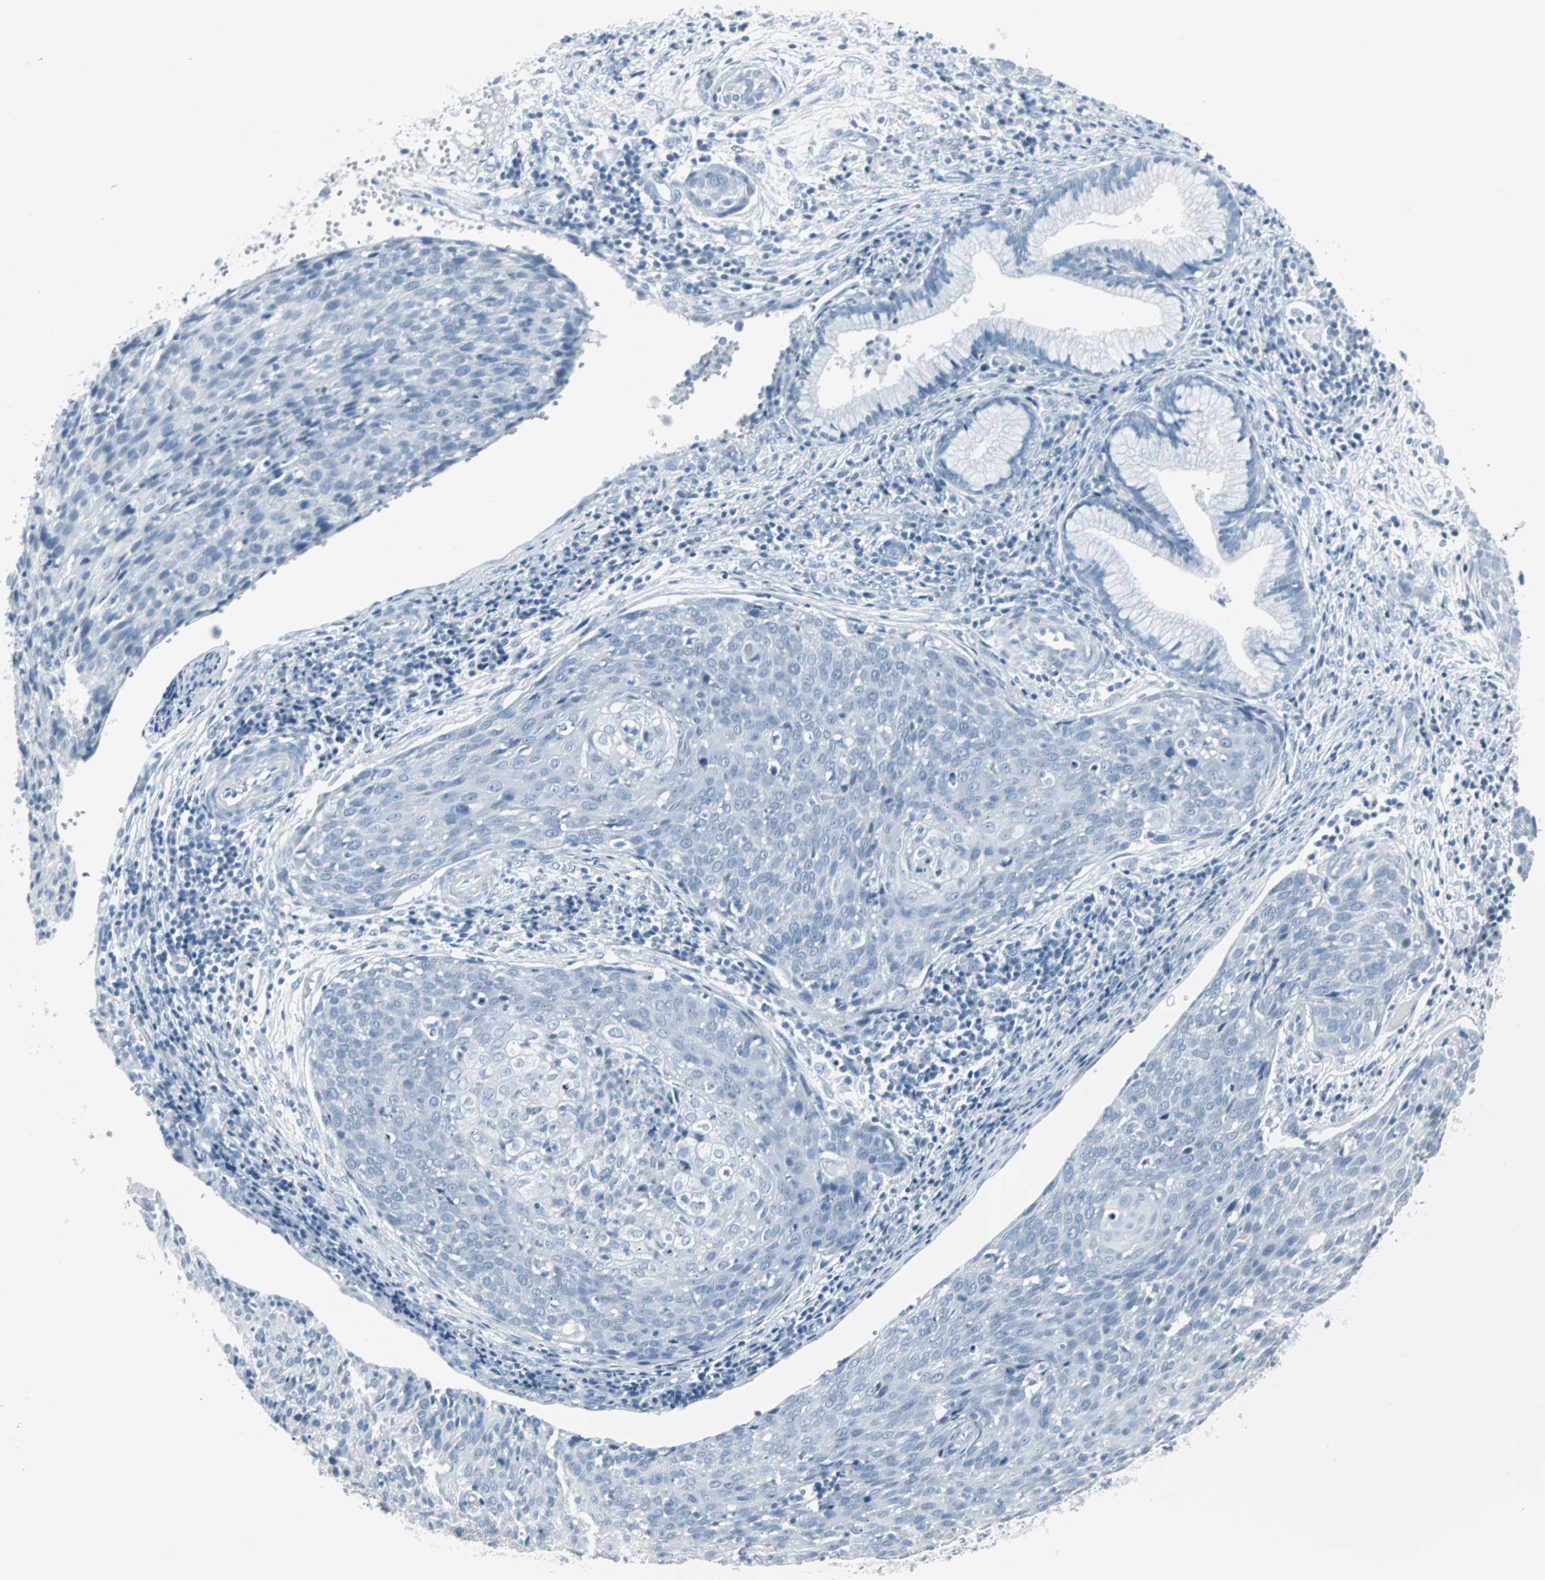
{"staining": {"intensity": "negative", "quantity": "none", "location": "none"}, "tissue": "cervical cancer", "cell_type": "Tumor cells", "image_type": "cancer", "snomed": [{"axis": "morphology", "description": "Squamous cell carcinoma, NOS"}, {"axis": "topography", "description": "Cervix"}], "caption": "Tumor cells show no significant expression in cervical cancer (squamous cell carcinoma).", "gene": "LANCL3", "patient": {"sex": "female", "age": 38}}